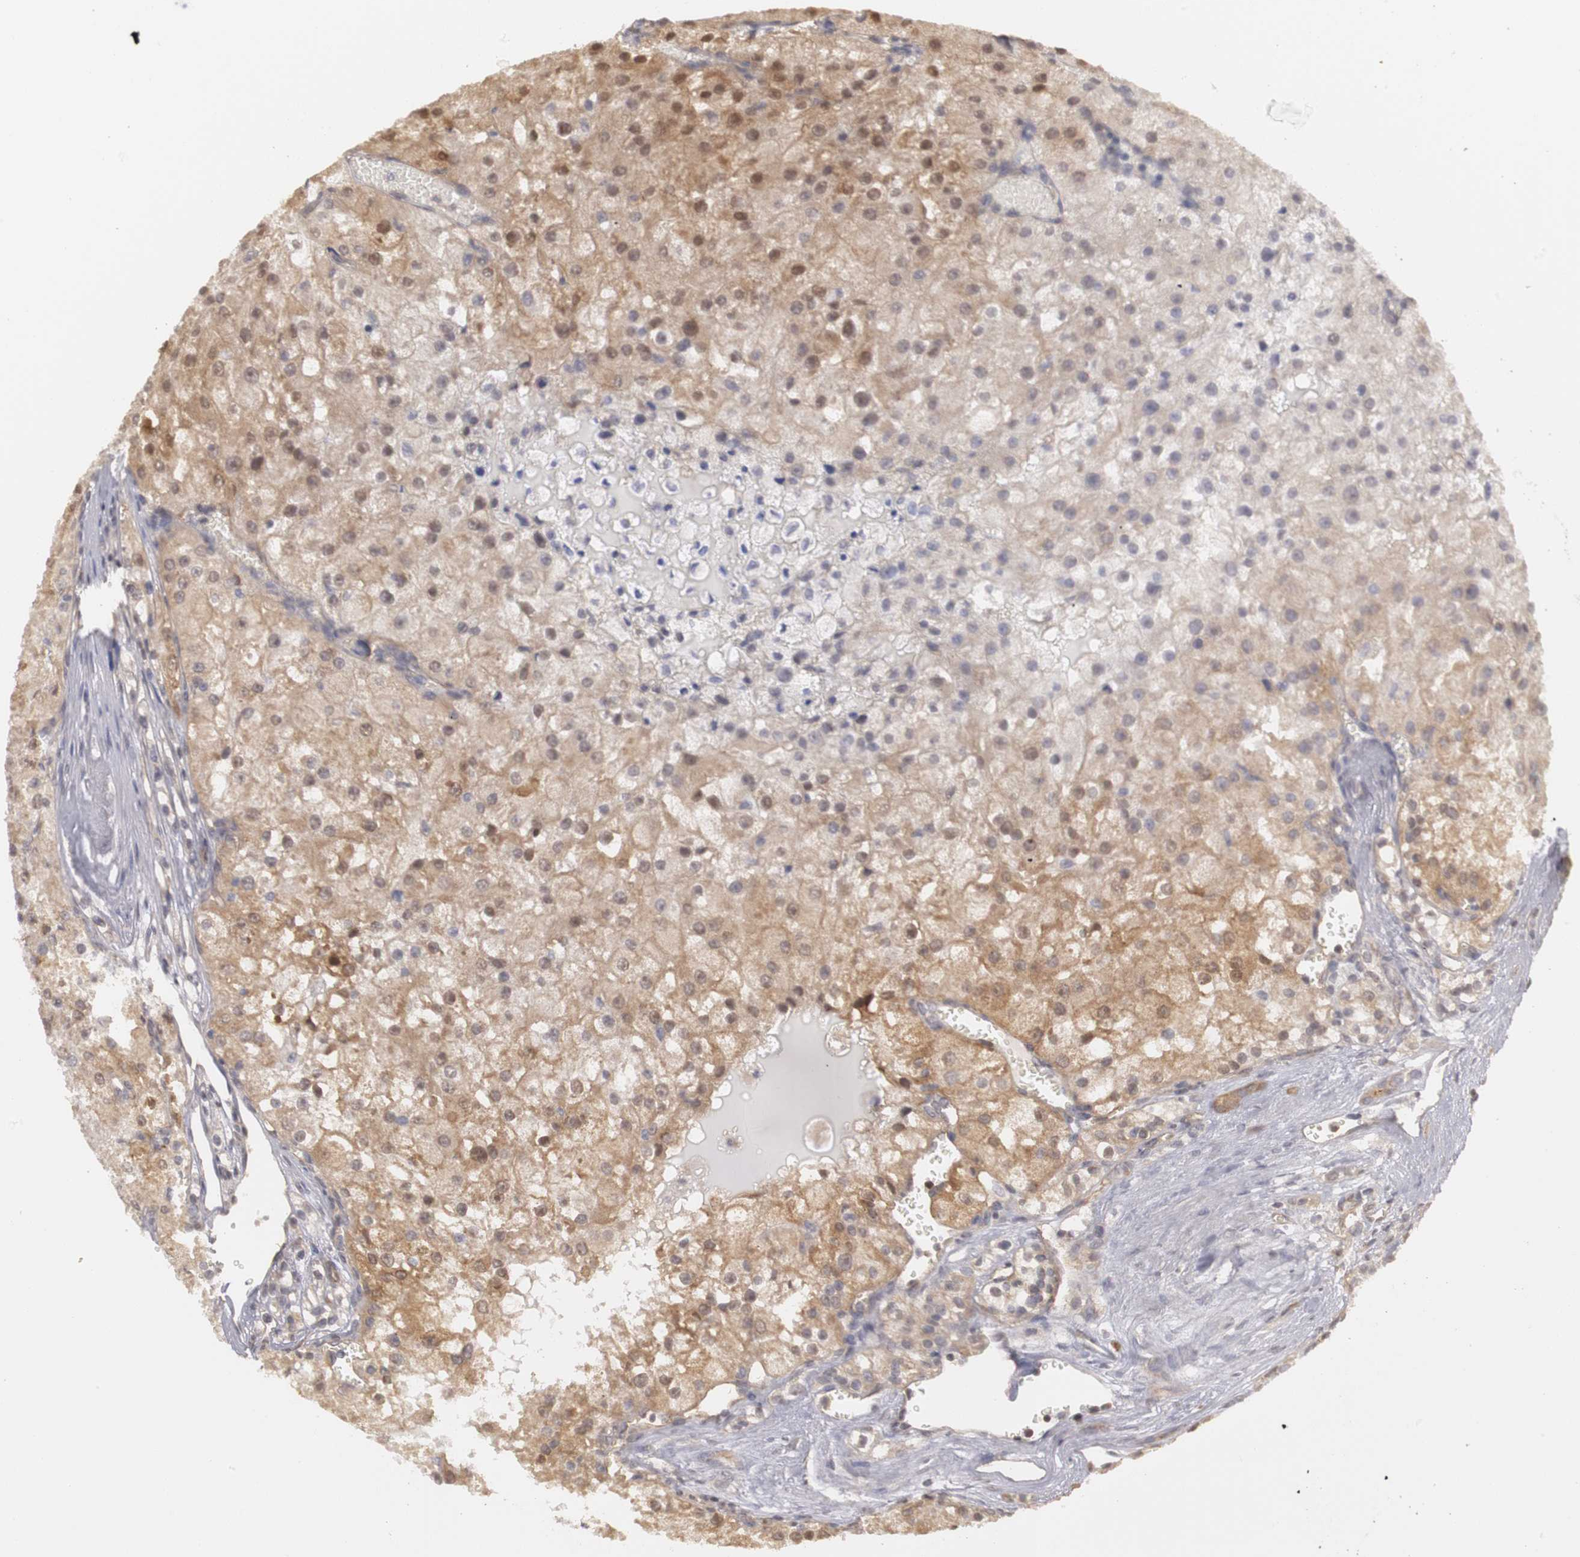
{"staining": {"intensity": "moderate", "quantity": ">75%", "location": "cytoplasmic/membranous,nuclear"}, "tissue": "renal cancer", "cell_type": "Tumor cells", "image_type": "cancer", "snomed": [{"axis": "morphology", "description": "Adenocarcinoma, NOS"}, {"axis": "topography", "description": "Kidney"}], "caption": "High-magnification brightfield microscopy of adenocarcinoma (renal) stained with DAB (3,3'-diaminobenzidine) (brown) and counterstained with hematoxylin (blue). tumor cells exhibit moderate cytoplasmic/membranous and nuclear staining is present in approximately>75% of cells. The staining was performed using DAB, with brown indicating positive protein expression. Nuclei are stained blue with hematoxylin.", "gene": "PLEKHA1", "patient": {"sex": "female", "age": 74}}